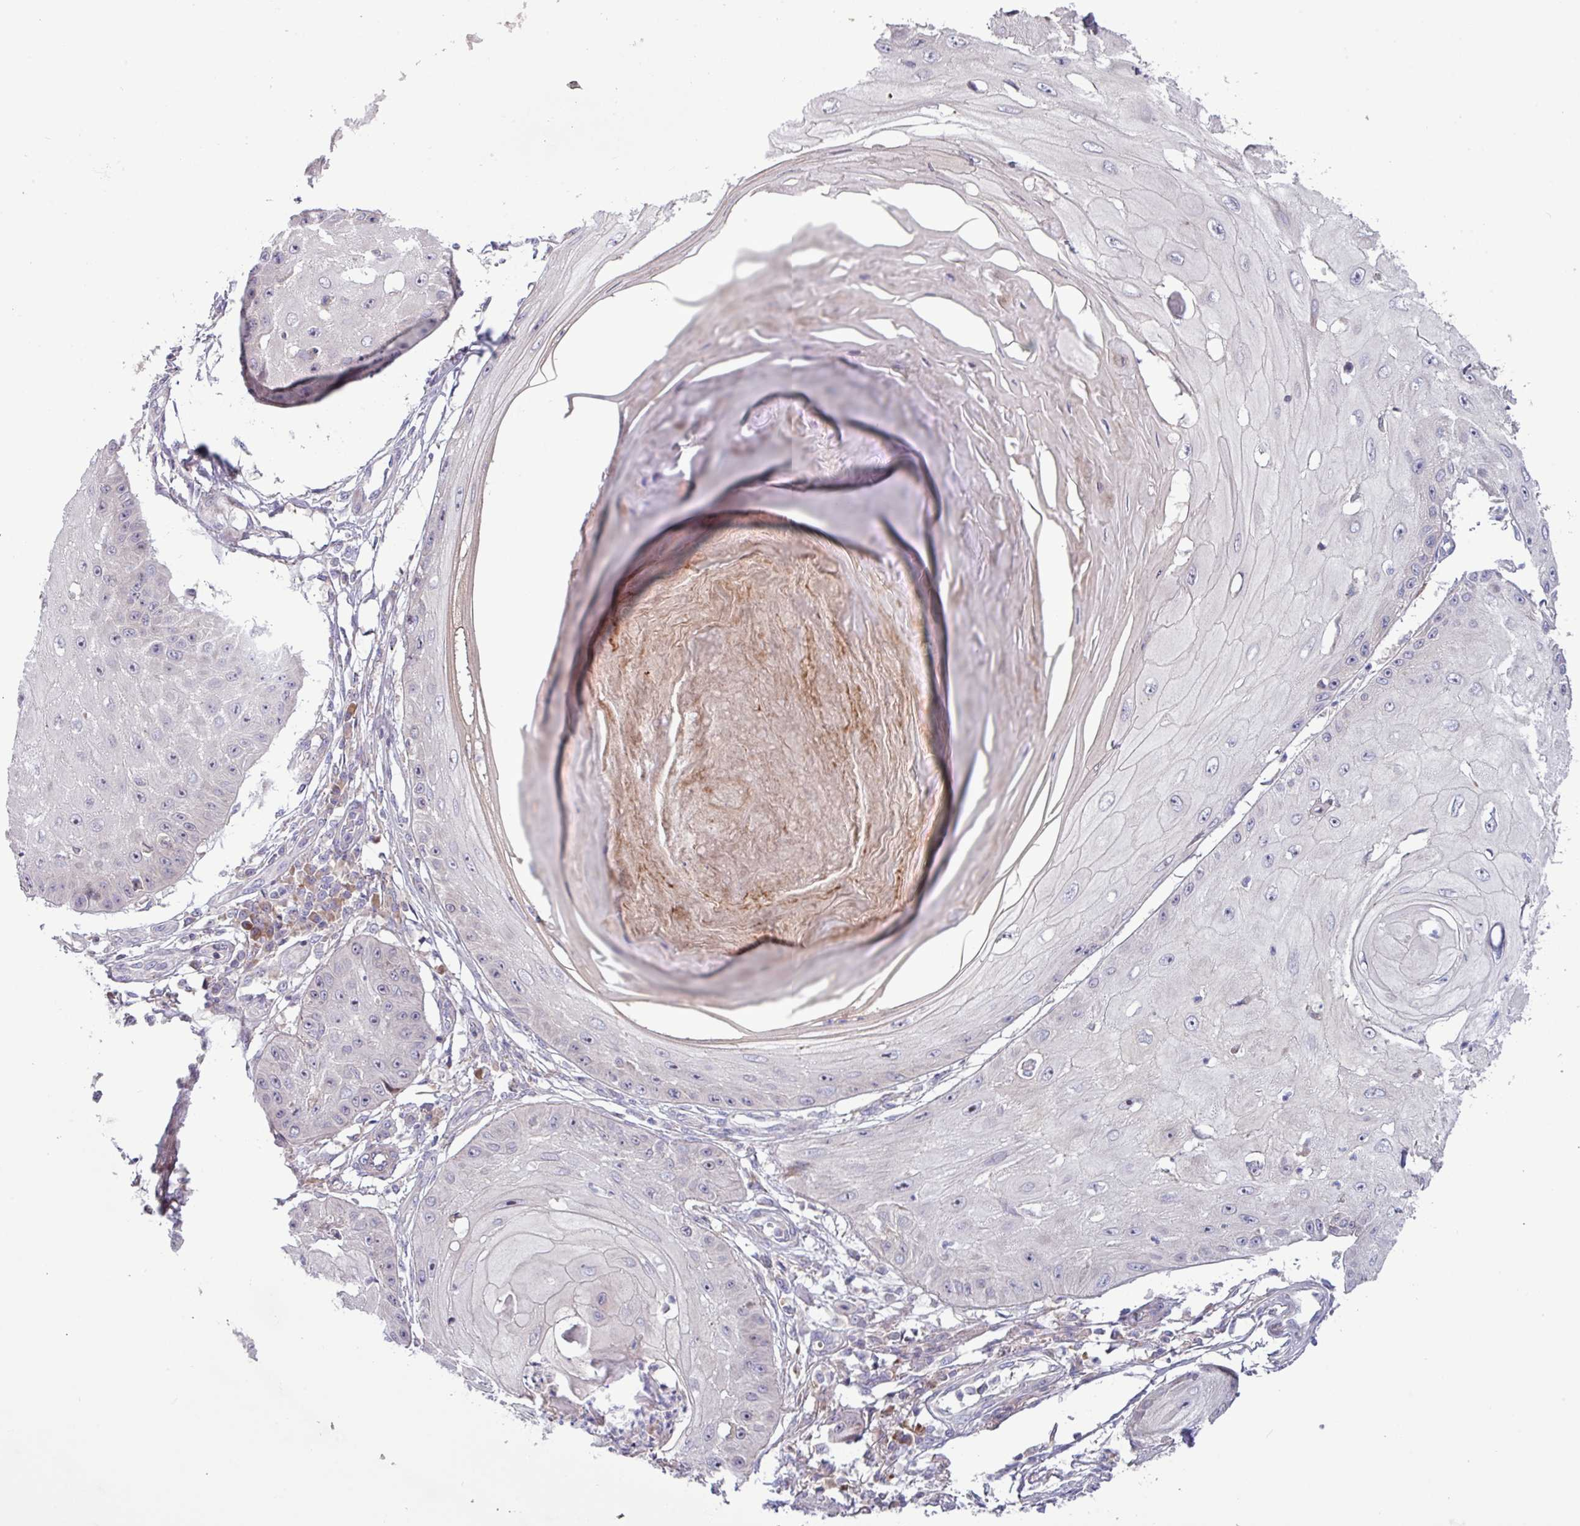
{"staining": {"intensity": "negative", "quantity": "none", "location": "none"}, "tissue": "skin cancer", "cell_type": "Tumor cells", "image_type": "cancer", "snomed": [{"axis": "morphology", "description": "Squamous cell carcinoma, NOS"}, {"axis": "topography", "description": "Skin"}], "caption": "Immunohistochemistry (IHC) of skin cancer shows no expression in tumor cells.", "gene": "TNFSF12", "patient": {"sex": "male", "age": 70}}